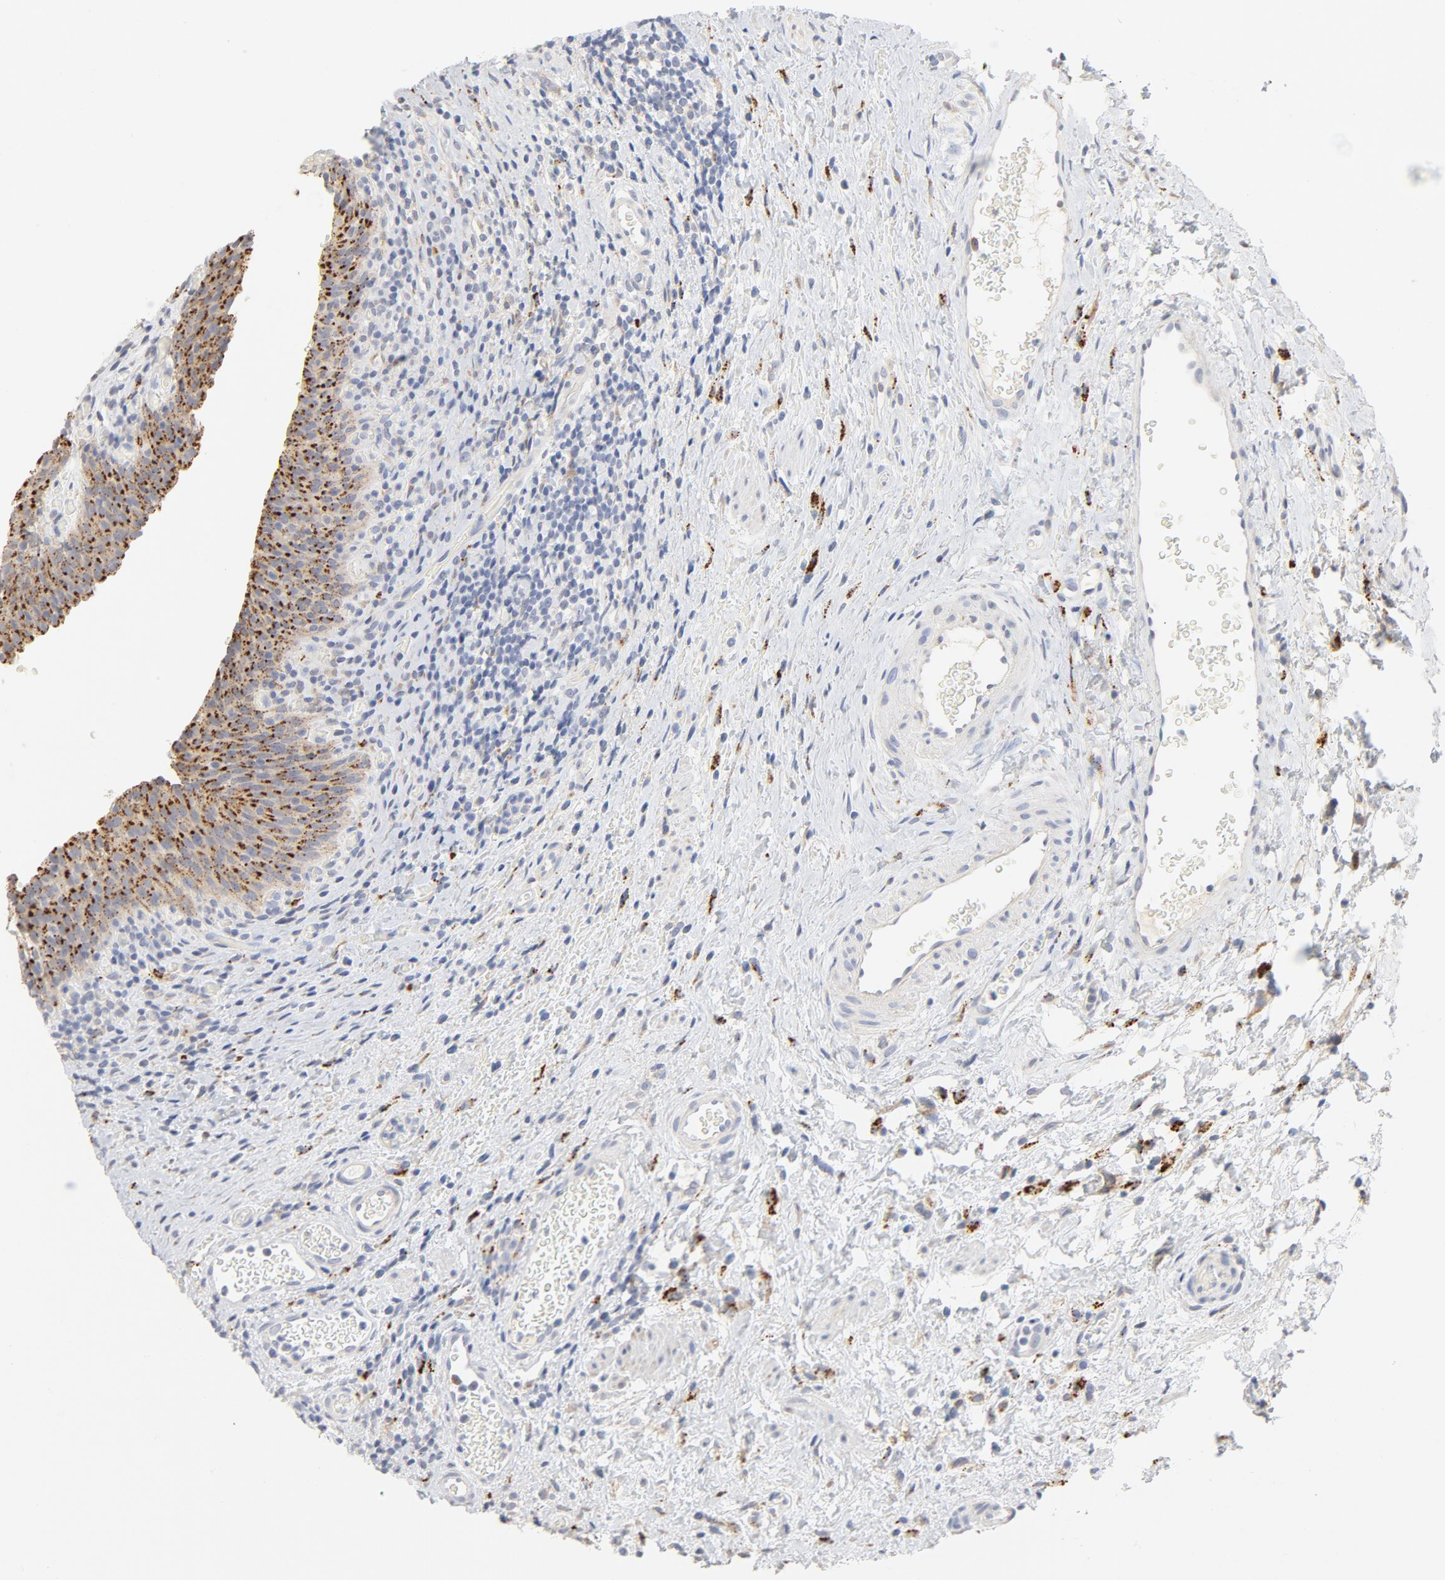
{"staining": {"intensity": "strong", "quantity": ">75%", "location": "cytoplasmic/membranous"}, "tissue": "urinary bladder", "cell_type": "Urothelial cells", "image_type": "normal", "snomed": [{"axis": "morphology", "description": "Normal tissue, NOS"}, {"axis": "morphology", "description": "Urothelial carcinoma, High grade"}, {"axis": "topography", "description": "Urinary bladder"}], "caption": "Immunohistochemistry (IHC) (DAB) staining of unremarkable urinary bladder demonstrates strong cytoplasmic/membranous protein expression in about >75% of urothelial cells. (Brightfield microscopy of DAB IHC at high magnification).", "gene": "MAGEB17", "patient": {"sex": "male", "age": 51}}